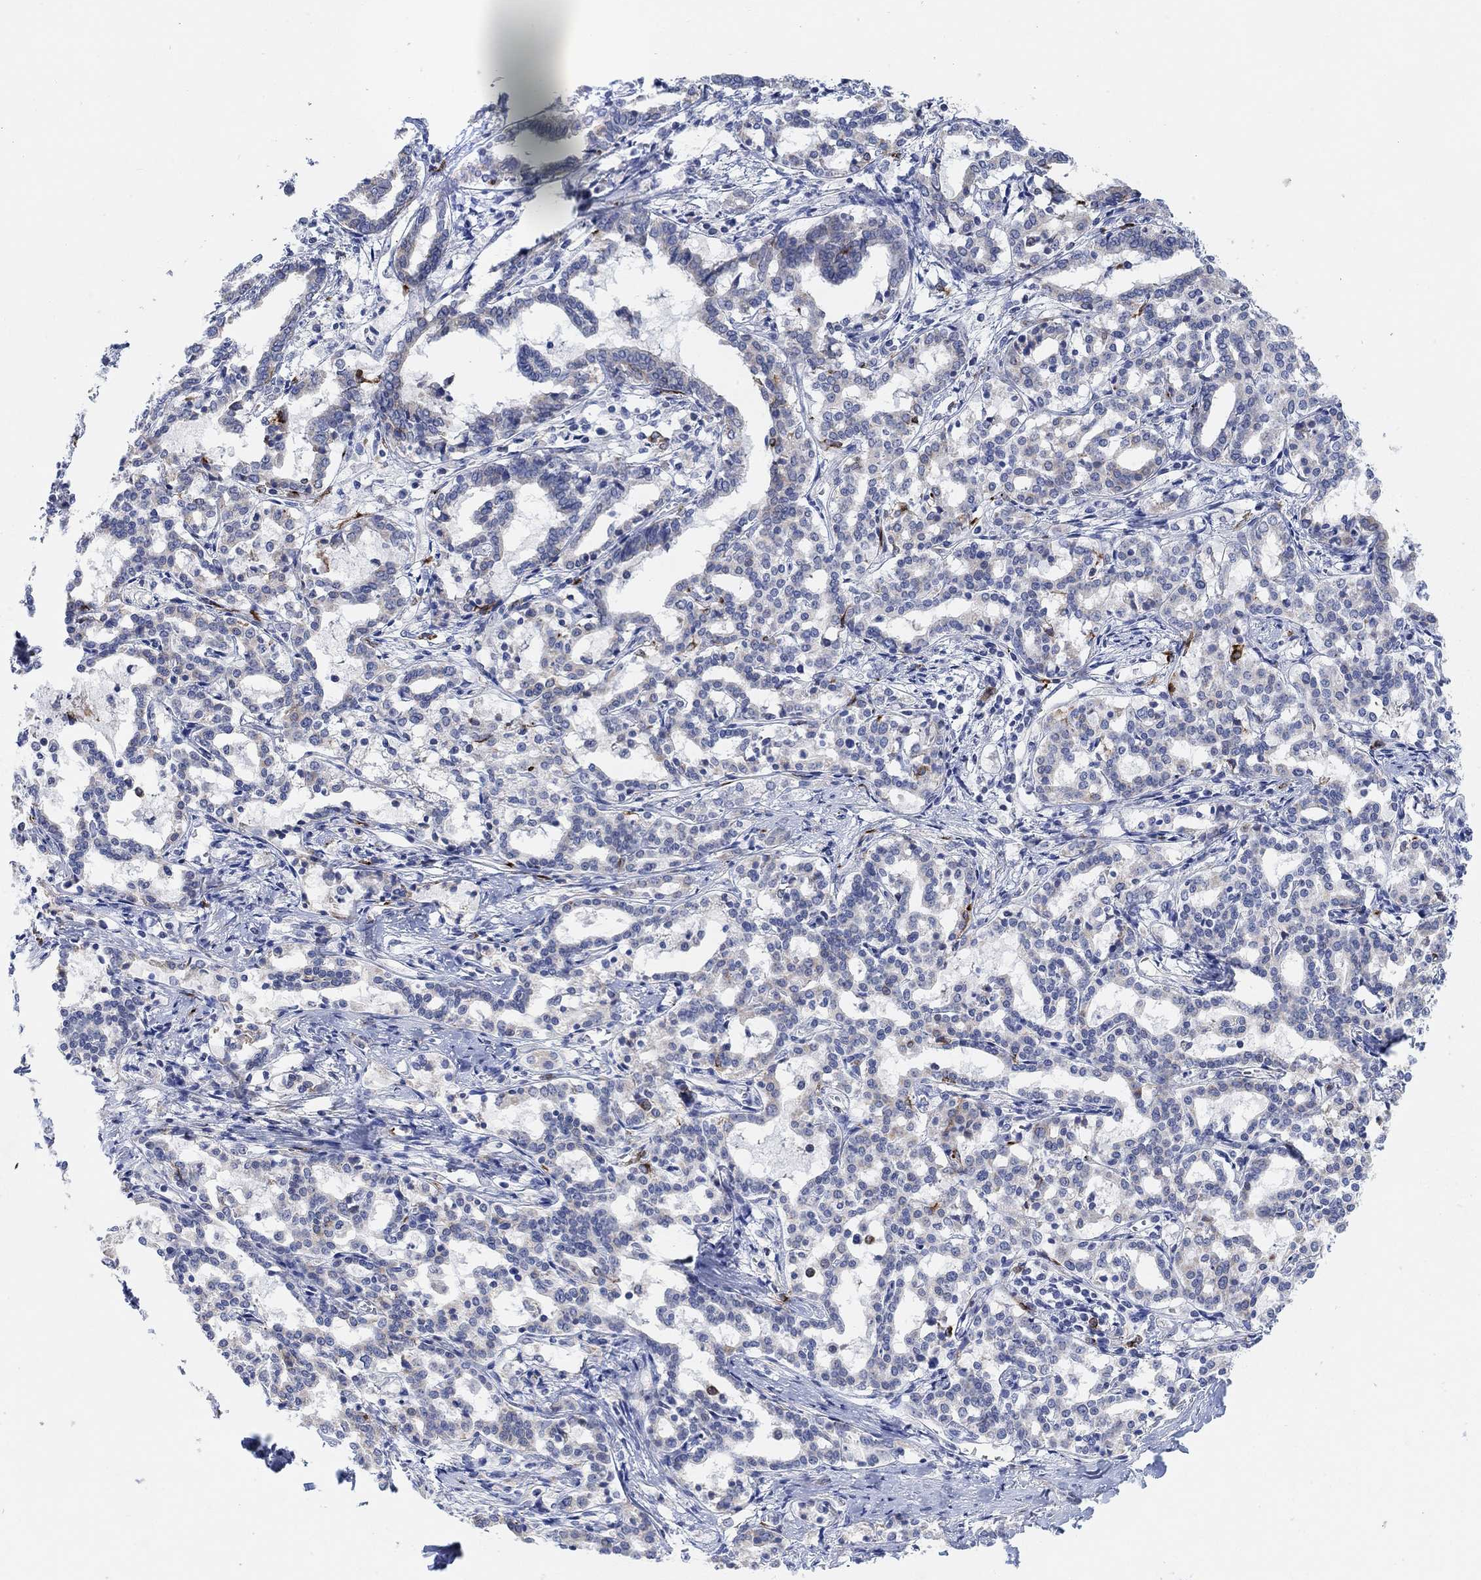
{"staining": {"intensity": "strong", "quantity": "<25%", "location": "cytoplasmic/membranous"}, "tissue": "liver cancer", "cell_type": "Tumor cells", "image_type": "cancer", "snomed": [{"axis": "morphology", "description": "Cholangiocarcinoma"}, {"axis": "topography", "description": "Liver"}], "caption": "Immunohistochemical staining of liver cancer (cholangiocarcinoma) shows medium levels of strong cytoplasmic/membranous positivity in approximately <25% of tumor cells.", "gene": "HCRTR1", "patient": {"sex": "female", "age": 47}}